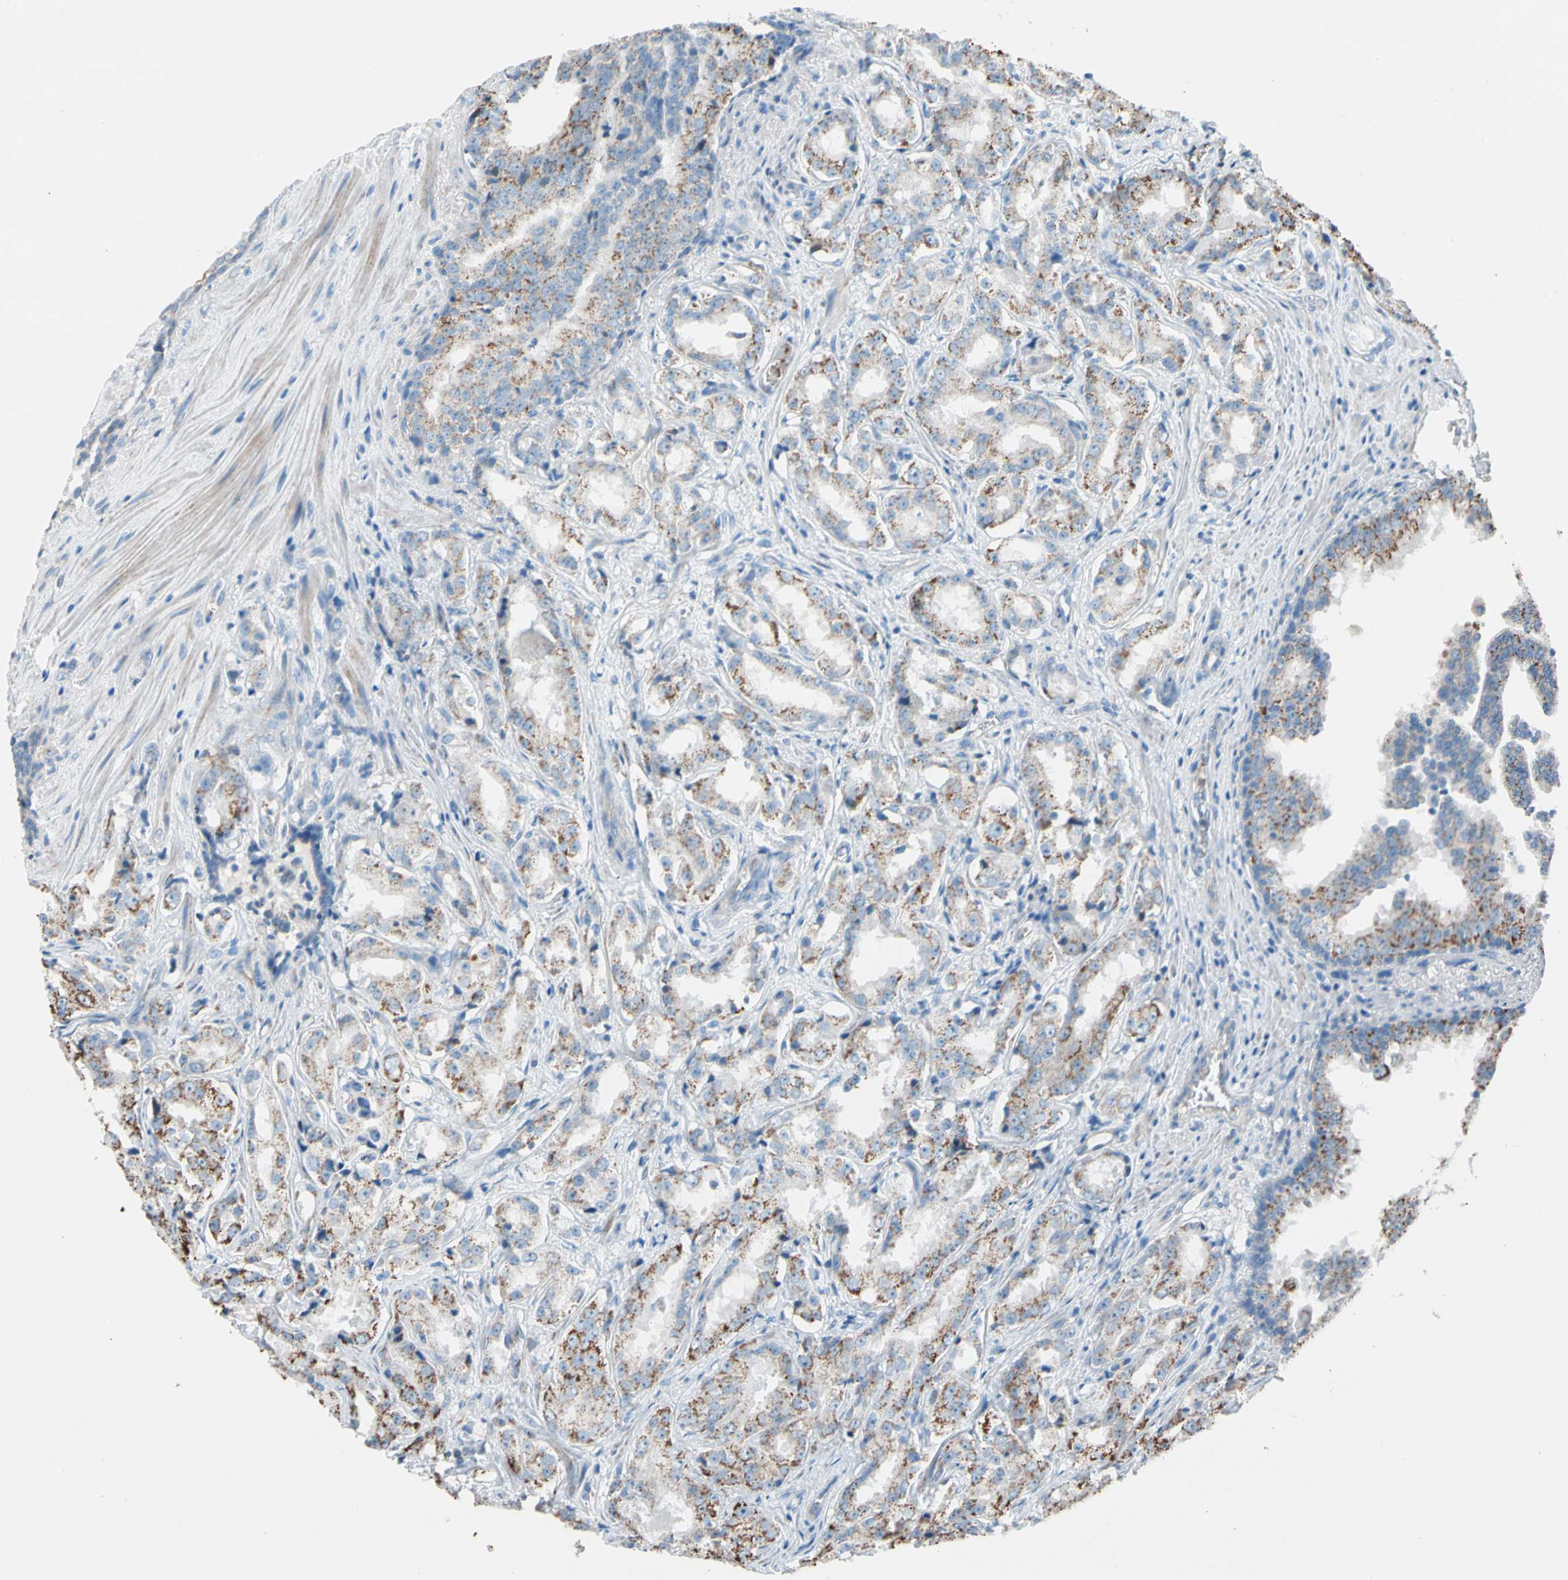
{"staining": {"intensity": "moderate", "quantity": "25%-75%", "location": "cytoplasmic/membranous"}, "tissue": "prostate cancer", "cell_type": "Tumor cells", "image_type": "cancer", "snomed": [{"axis": "morphology", "description": "Adenocarcinoma, High grade"}, {"axis": "topography", "description": "Prostate"}], "caption": "Immunohistochemistry photomicrograph of neoplastic tissue: human prostate adenocarcinoma (high-grade) stained using immunohistochemistry (IHC) displays medium levels of moderate protein expression localized specifically in the cytoplasmic/membranous of tumor cells, appearing as a cytoplasmic/membranous brown color.", "gene": "LY6G6F", "patient": {"sex": "male", "age": 73}}